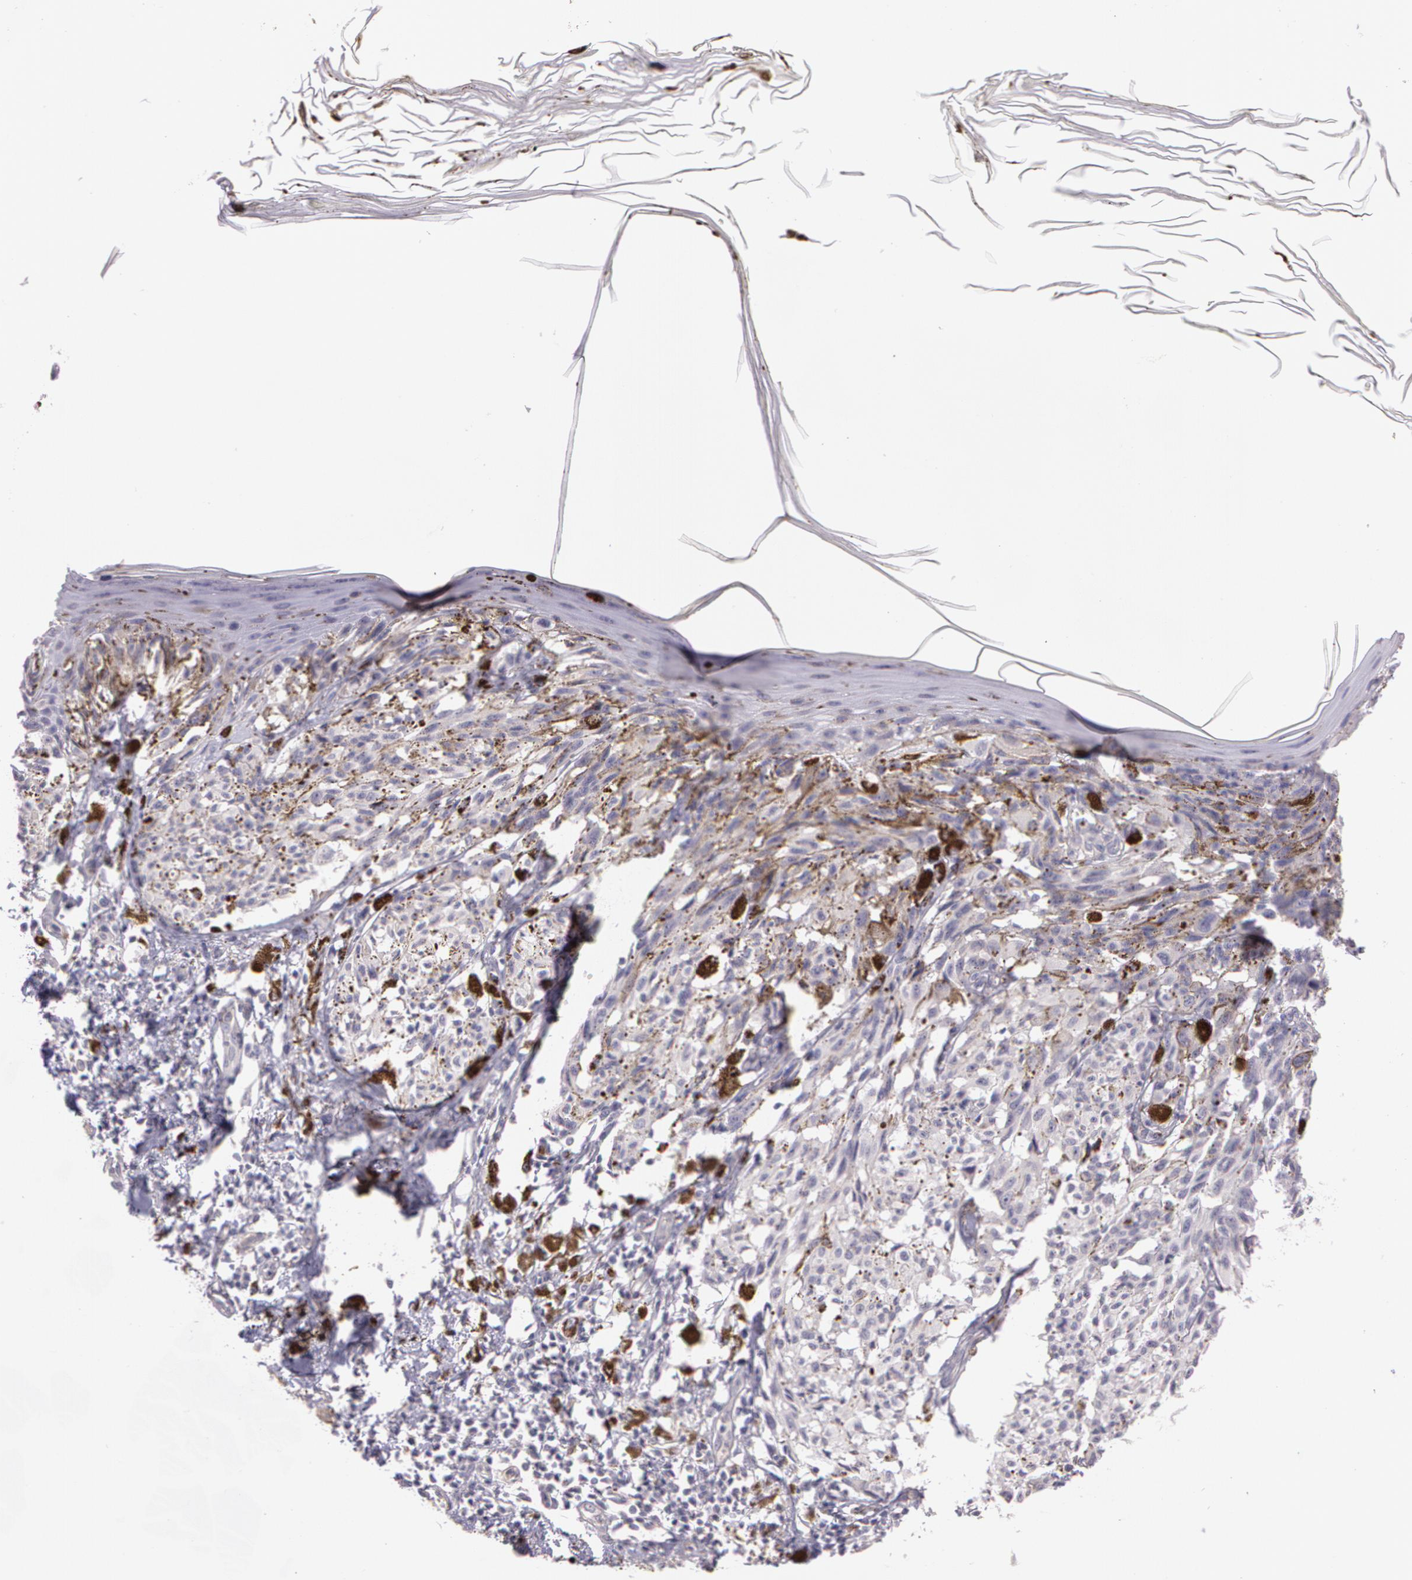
{"staining": {"intensity": "negative", "quantity": "none", "location": "none"}, "tissue": "melanoma", "cell_type": "Tumor cells", "image_type": "cancer", "snomed": [{"axis": "morphology", "description": "Malignant melanoma, NOS"}, {"axis": "topography", "description": "Skin"}], "caption": "Tumor cells are negative for brown protein staining in melanoma. (IHC, brightfield microscopy, high magnification).", "gene": "G2E3", "patient": {"sex": "female", "age": 72}}